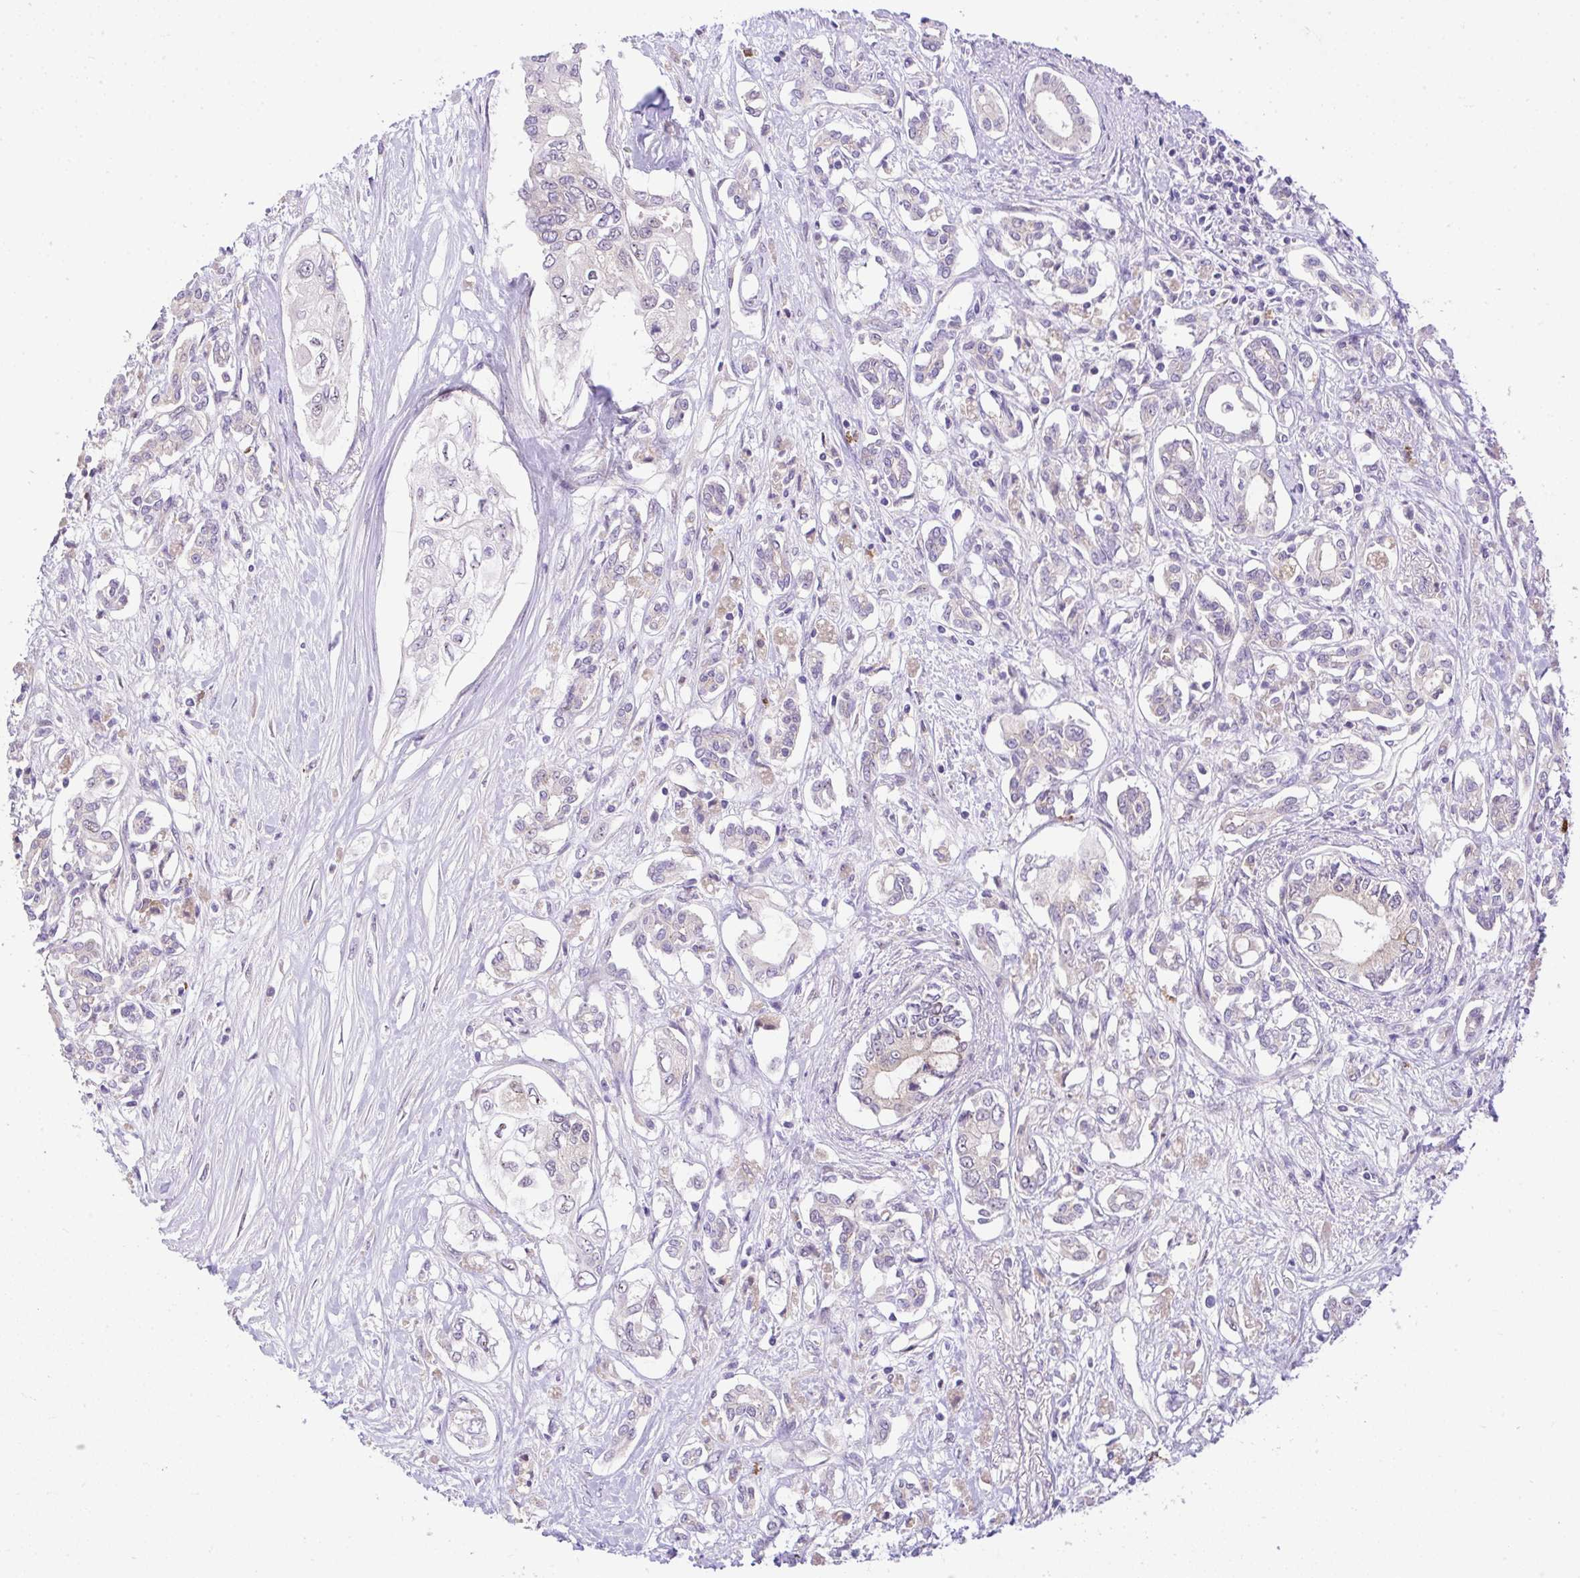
{"staining": {"intensity": "weak", "quantity": "<25%", "location": "cytoplasmic/membranous"}, "tissue": "pancreatic cancer", "cell_type": "Tumor cells", "image_type": "cancer", "snomed": [{"axis": "morphology", "description": "Adenocarcinoma, NOS"}, {"axis": "topography", "description": "Pancreas"}], "caption": "The image shows no significant staining in tumor cells of pancreatic cancer (adenocarcinoma). (DAB (3,3'-diaminobenzidine) IHC visualized using brightfield microscopy, high magnification).", "gene": "CHIA", "patient": {"sex": "female", "age": 63}}